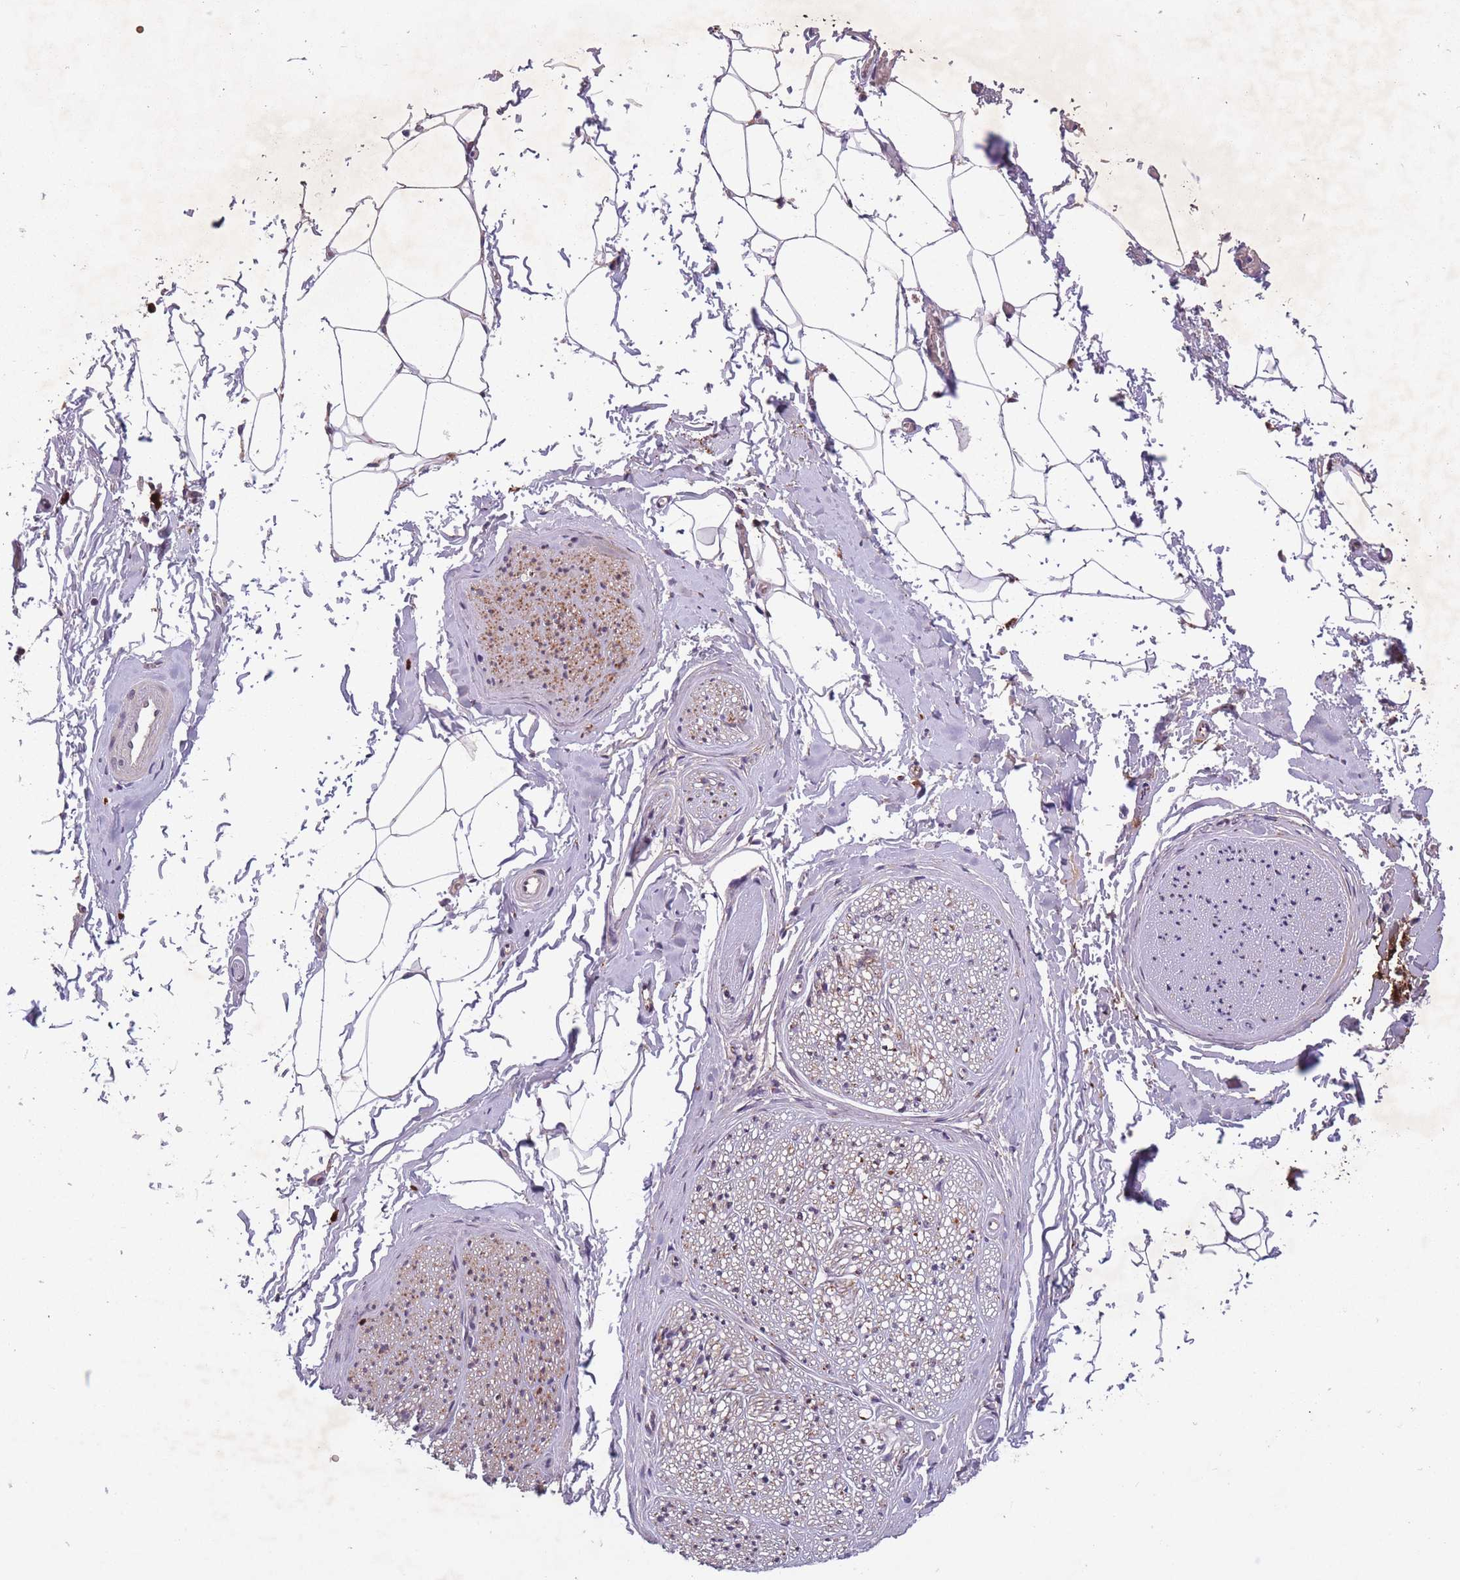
{"staining": {"intensity": "negative", "quantity": "none", "location": "none"}, "tissue": "adipose tissue", "cell_type": "Adipocytes", "image_type": "normal", "snomed": [{"axis": "morphology", "description": "Normal tissue, NOS"}, {"axis": "morphology", "description": "Adenocarcinoma, High grade"}, {"axis": "topography", "description": "Prostate"}, {"axis": "topography", "description": "Peripheral nerve tissue"}], "caption": "A high-resolution micrograph shows IHC staining of unremarkable adipose tissue, which displays no significant staining in adipocytes.", "gene": "SECTM1", "patient": {"sex": "male", "age": 68}}